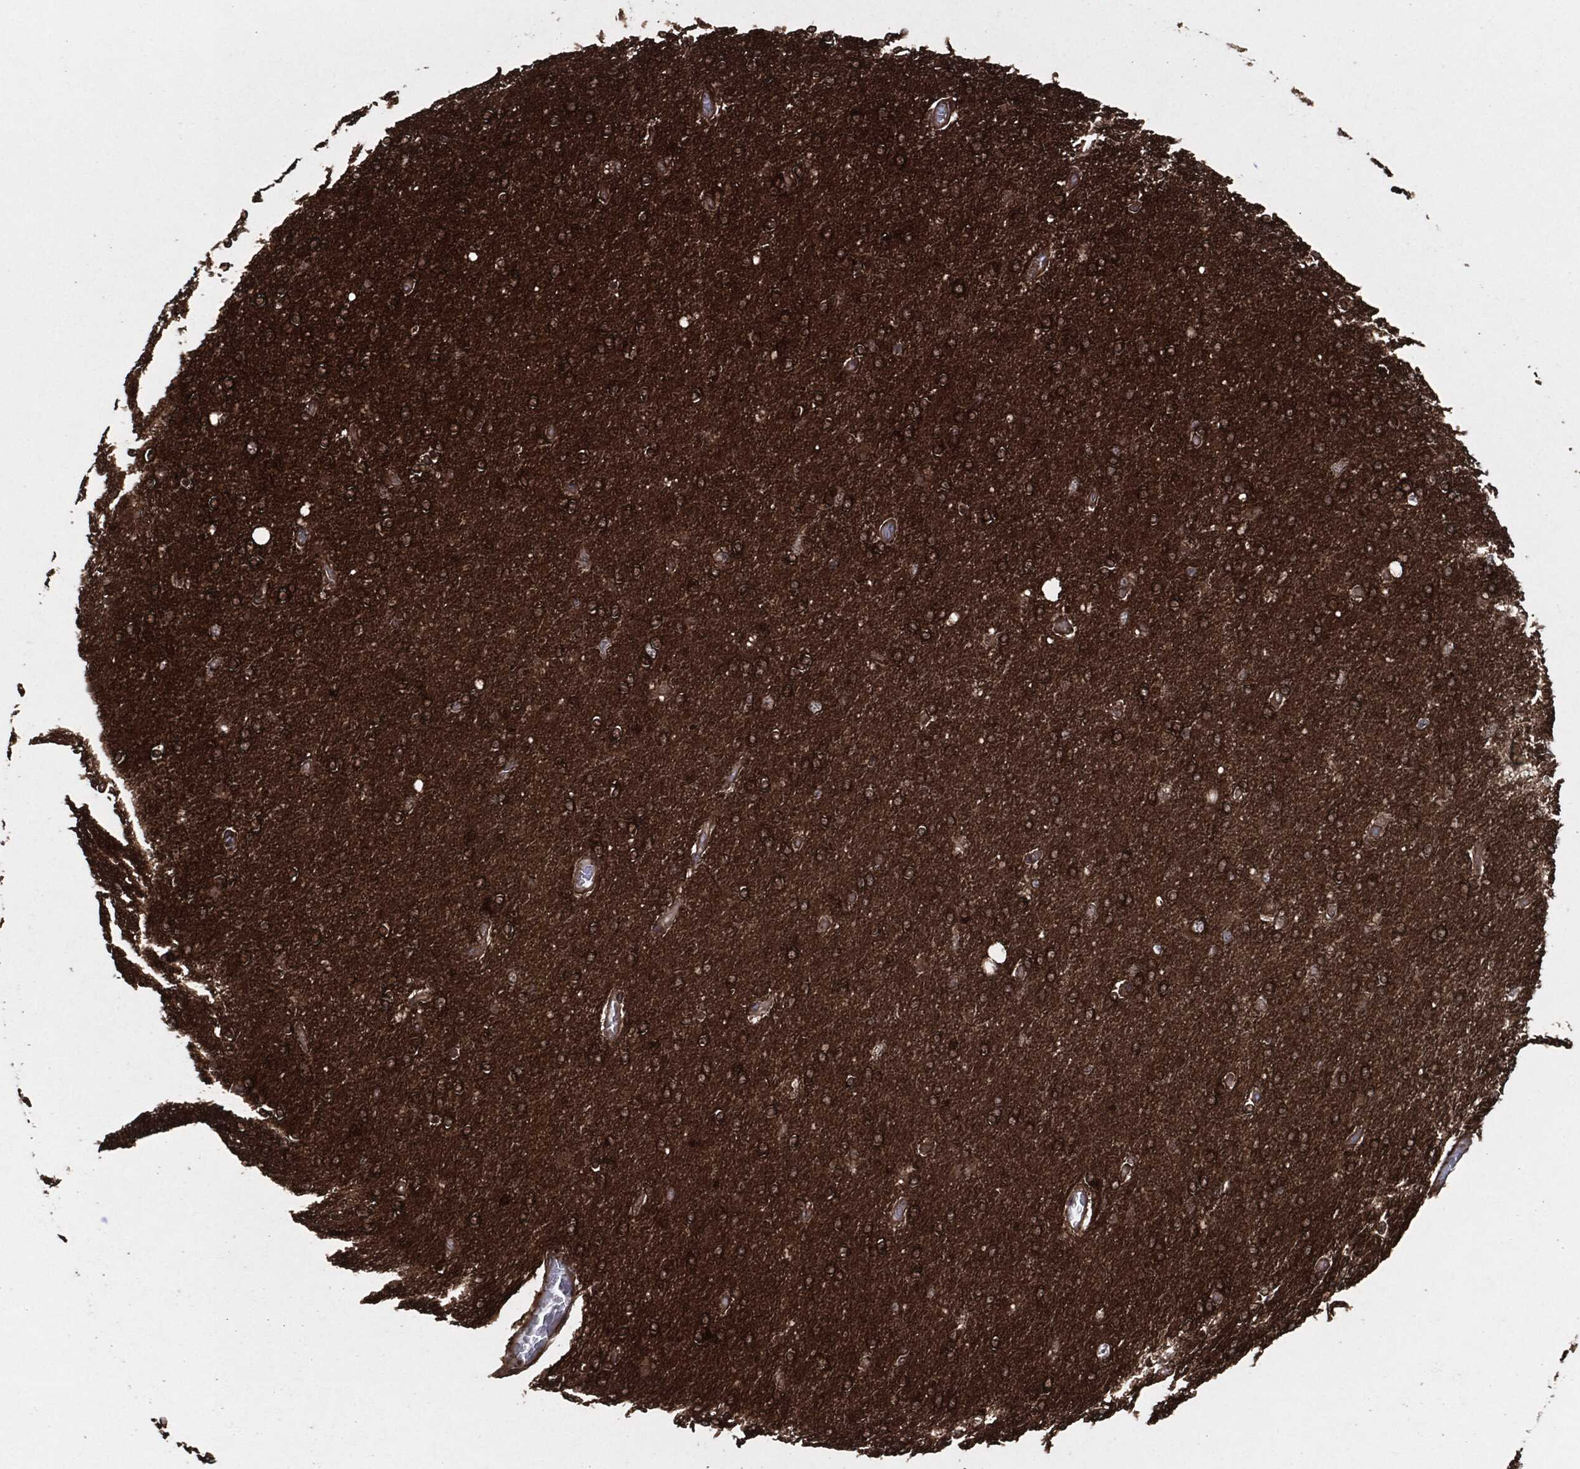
{"staining": {"intensity": "strong", "quantity": ">75%", "location": "cytoplasmic/membranous"}, "tissue": "glioma", "cell_type": "Tumor cells", "image_type": "cancer", "snomed": [{"axis": "morphology", "description": "Glioma, malignant, High grade"}, {"axis": "topography", "description": "Cerebral cortex"}], "caption": "Protein expression analysis of glioma exhibits strong cytoplasmic/membranous positivity in approximately >75% of tumor cells. (DAB IHC, brown staining for protein, blue staining for nuclei).", "gene": "RAP1GDS1", "patient": {"sex": "male", "age": 70}}